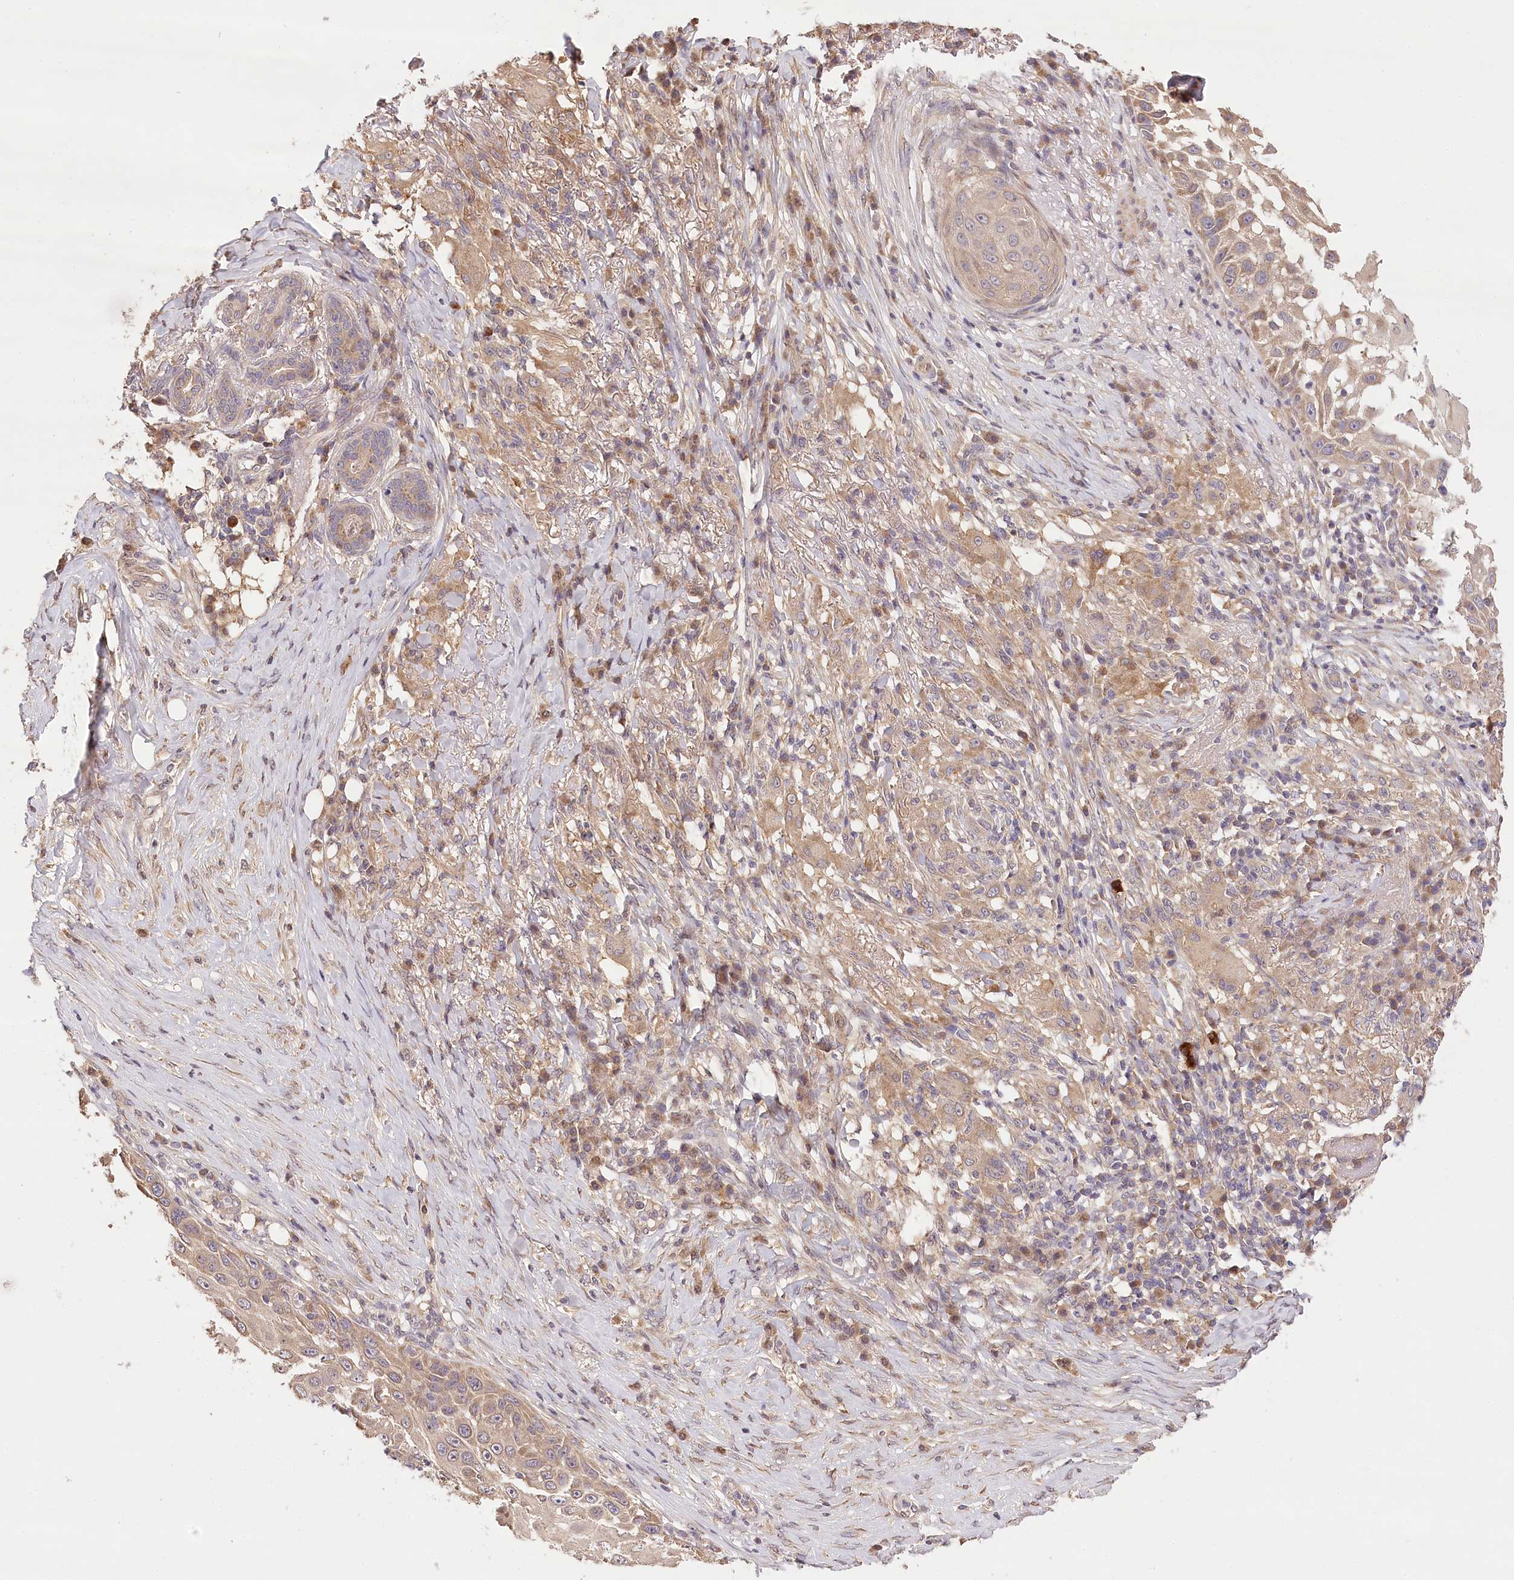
{"staining": {"intensity": "weak", "quantity": ">75%", "location": "cytoplasmic/membranous"}, "tissue": "skin cancer", "cell_type": "Tumor cells", "image_type": "cancer", "snomed": [{"axis": "morphology", "description": "Squamous cell carcinoma, NOS"}, {"axis": "topography", "description": "Skin"}], "caption": "Human skin squamous cell carcinoma stained with a protein marker exhibits weak staining in tumor cells.", "gene": "LSS", "patient": {"sex": "female", "age": 44}}